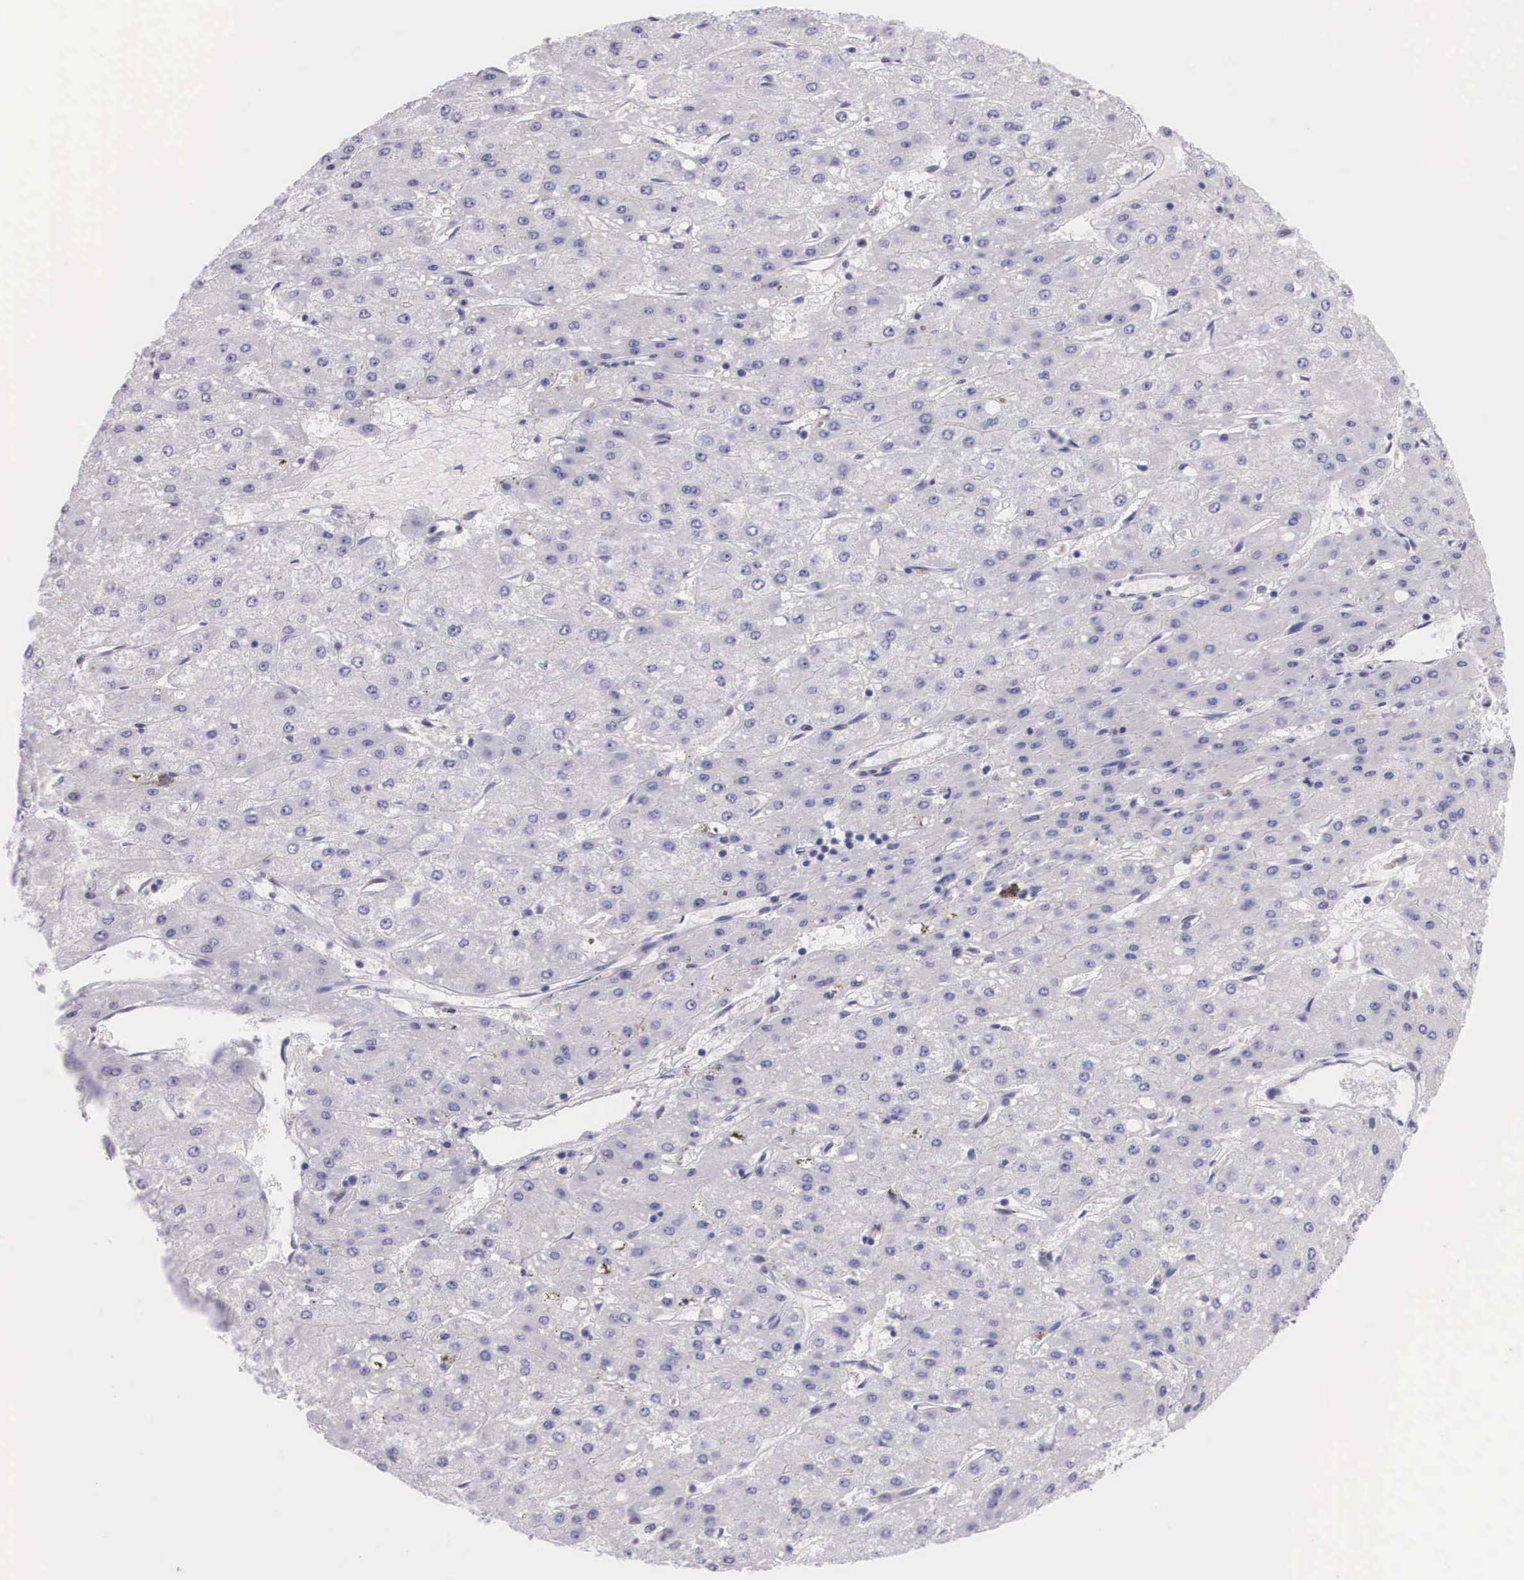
{"staining": {"intensity": "negative", "quantity": "none", "location": "none"}, "tissue": "liver cancer", "cell_type": "Tumor cells", "image_type": "cancer", "snomed": [{"axis": "morphology", "description": "Carcinoma, Hepatocellular, NOS"}, {"axis": "topography", "description": "Liver"}], "caption": "There is no significant positivity in tumor cells of hepatocellular carcinoma (liver).", "gene": "ETV6", "patient": {"sex": "female", "age": 52}}